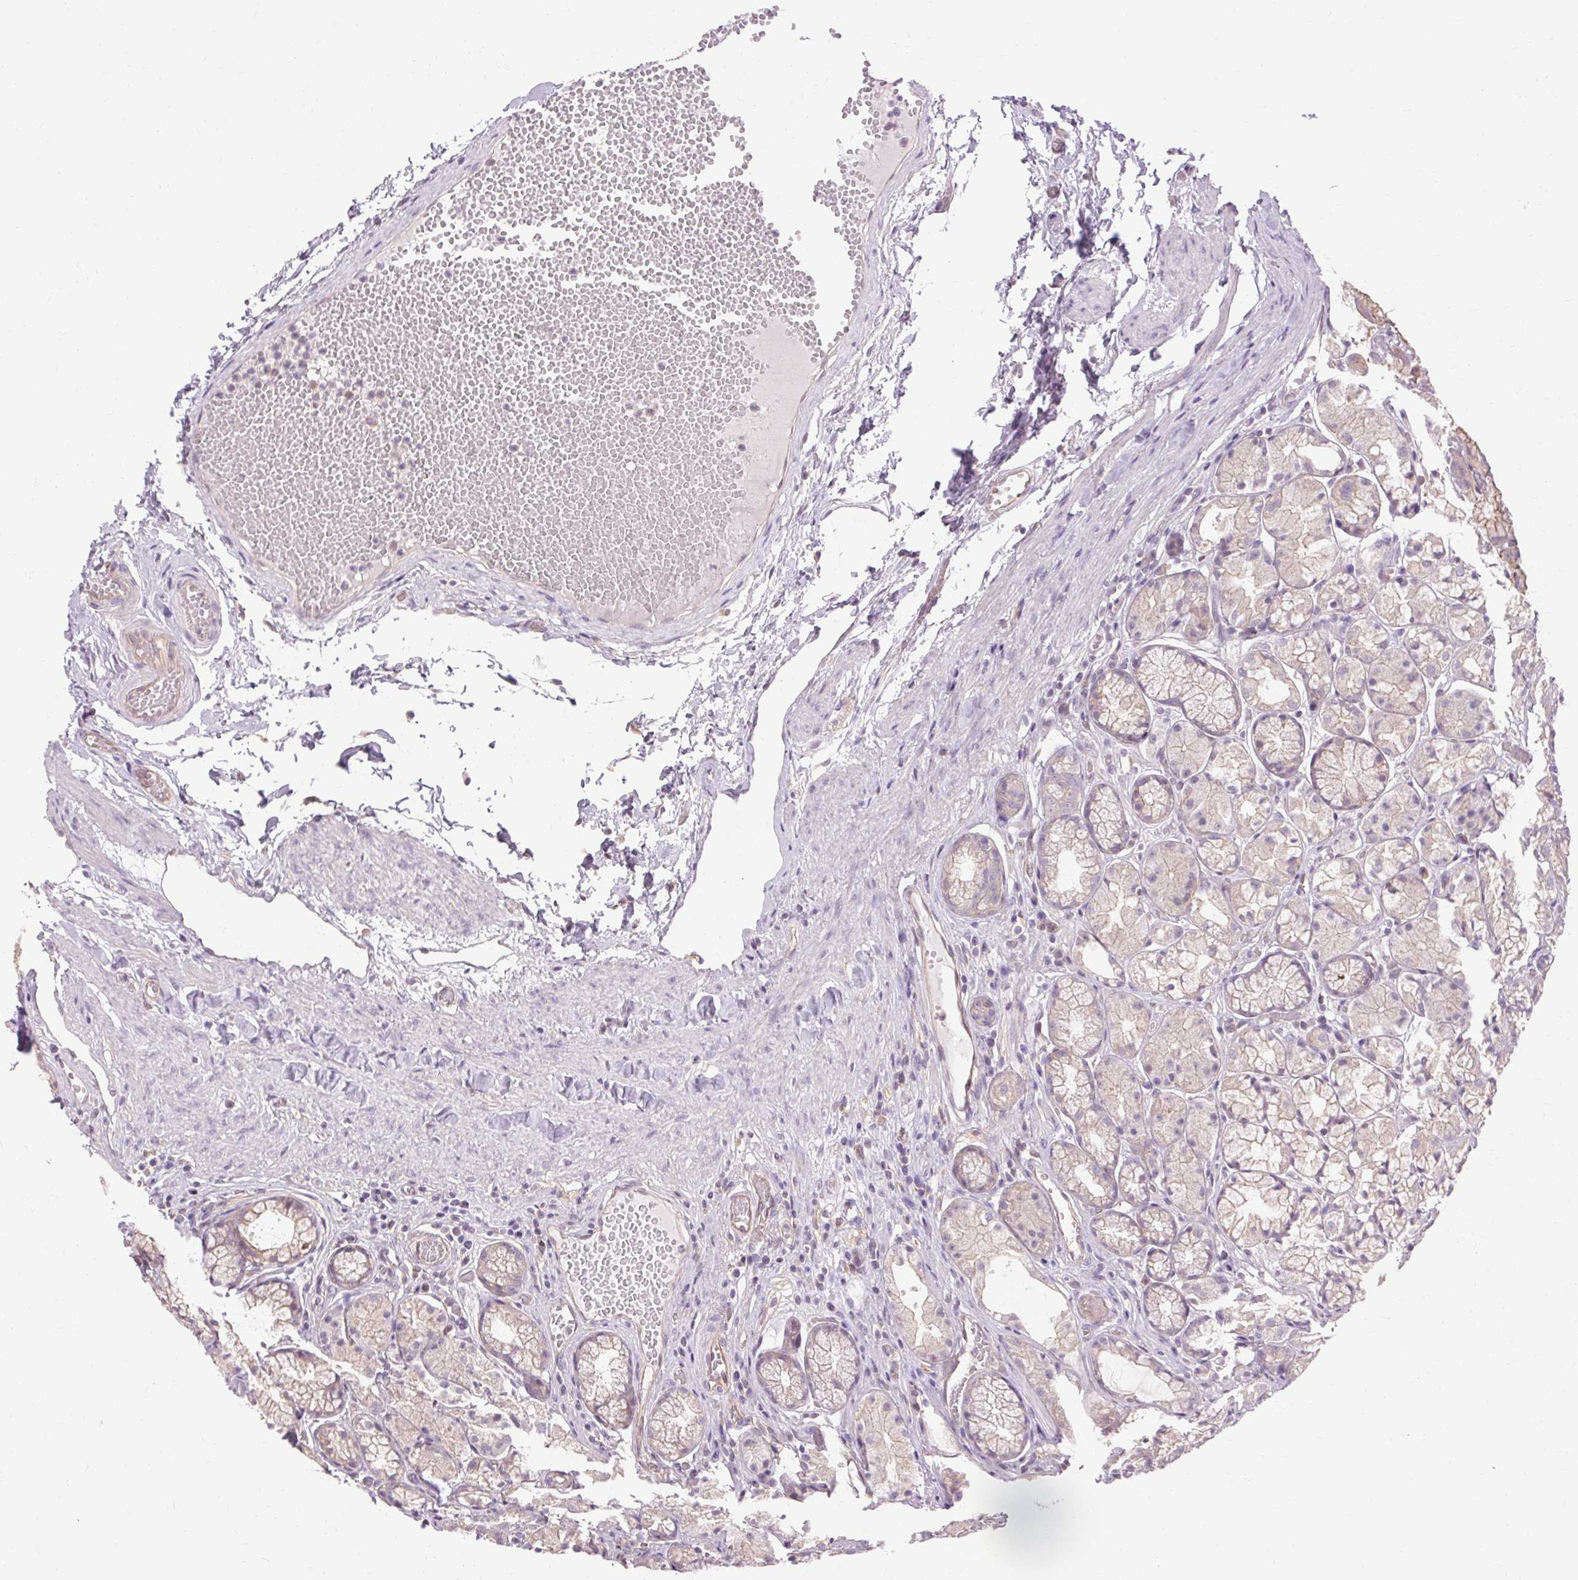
{"staining": {"intensity": "weak", "quantity": "25%-75%", "location": "cytoplasmic/membranous"}, "tissue": "stomach", "cell_type": "Glandular cells", "image_type": "normal", "snomed": [{"axis": "morphology", "description": "Normal tissue, NOS"}, {"axis": "topography", "description": "Stomach"}], "caption": "Immunohistochemistry (IHC) photomicrograph of normal stomach: stomach stained using immunohistochemistry reveals low levels of weak protein expression localized specifically in the cytoplasmic/membranous of glandular cells, appearing as a cytoplasmic/membranous brown color.", "gene": "TM6SF1", "patient": {"sex": "male", "age": 70}}